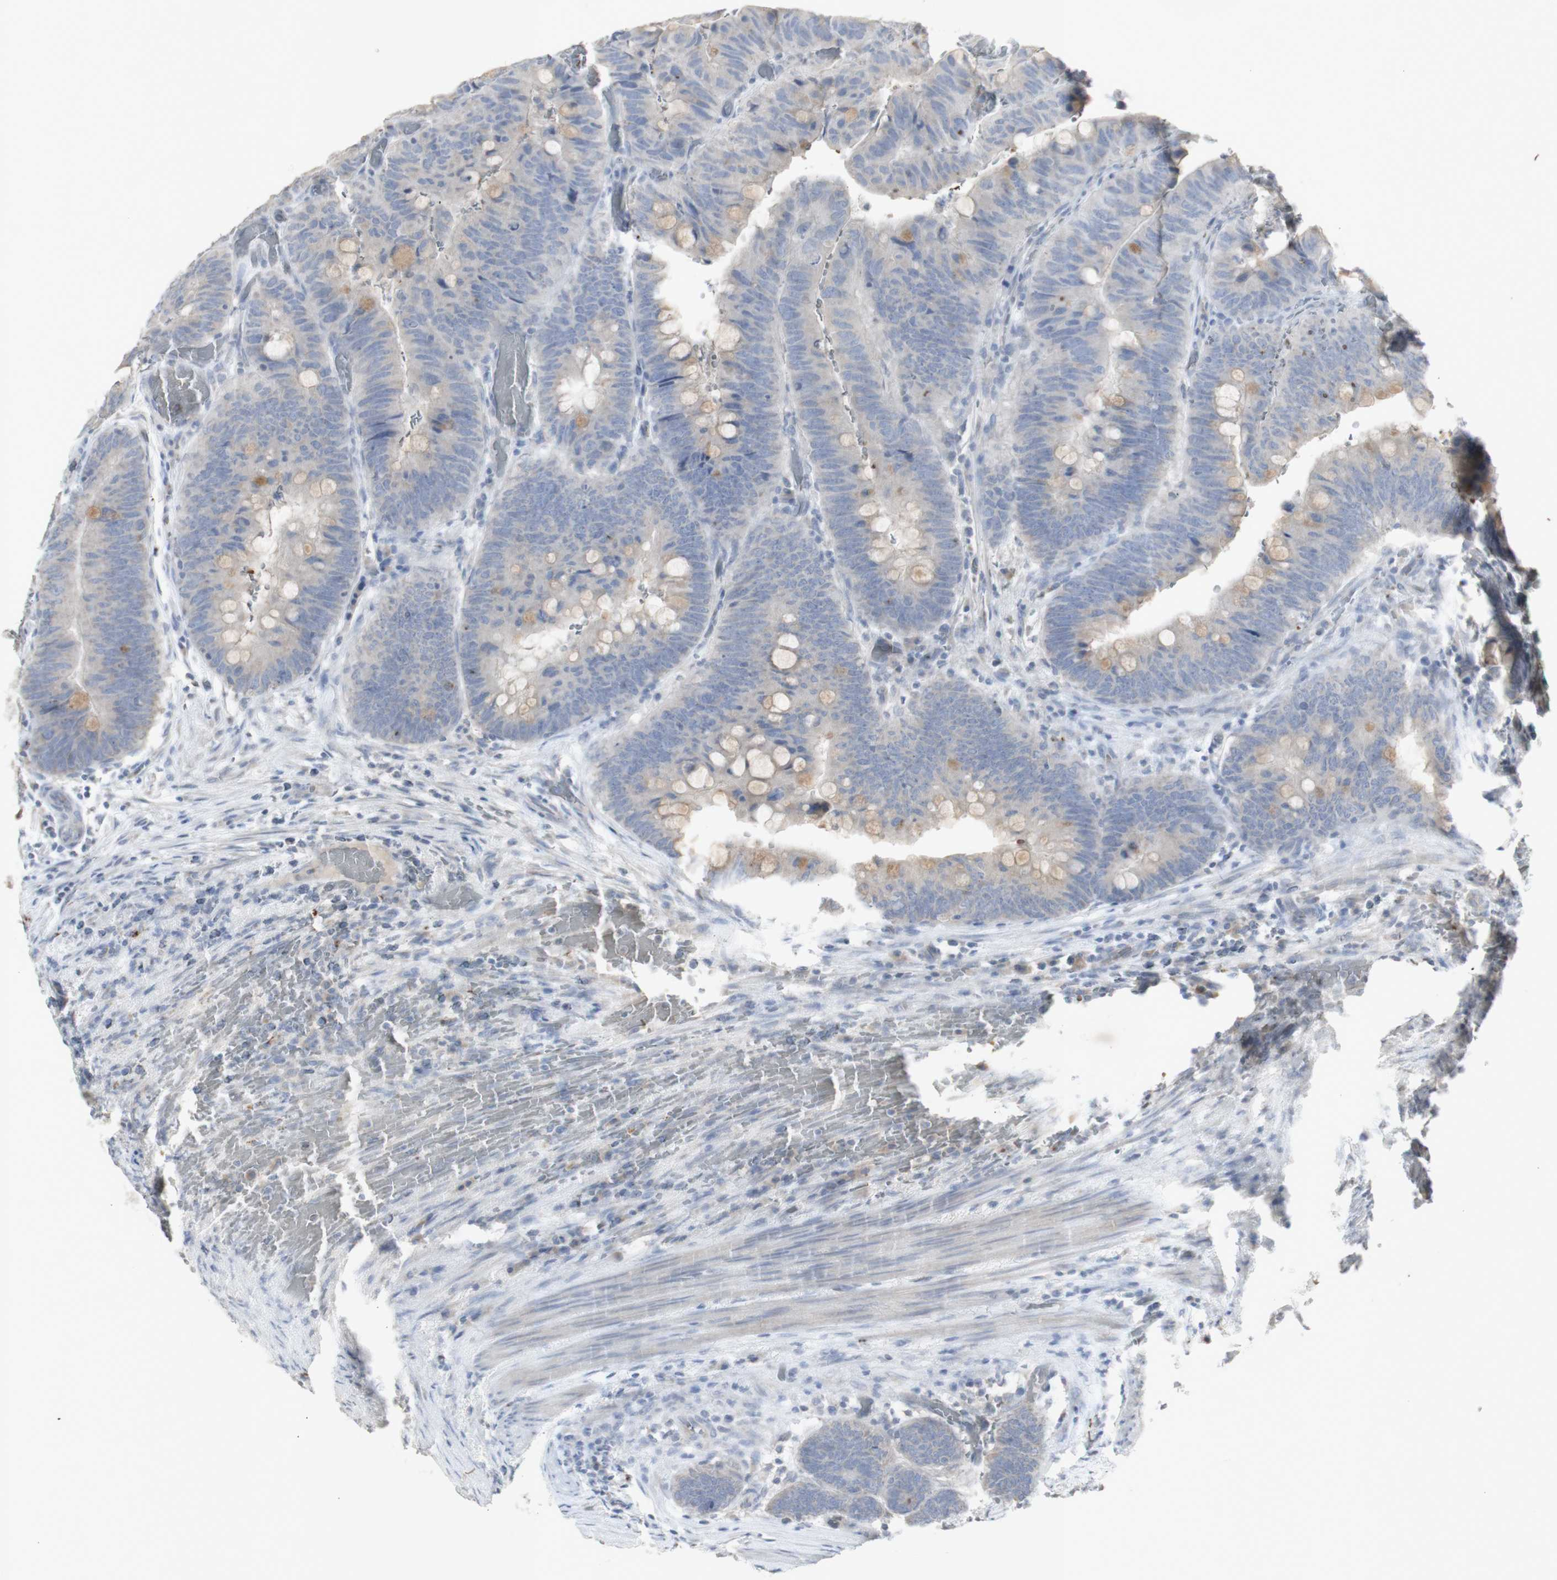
{"staining": {"intensity": "negative", "quantity": "none", "location": "none"}, "tissue": "colorectal cancer", "cell_type": "Tumor cells", "image_type": "cancer", "snomed": [{"axis": "morphology", "description": "Normal tissue, NOS"}, {"axis": "morphology", "description": "Adenocarcinoma, NOS"}, {"axis": "topography", "description": "Rectum"}, {"axis": "topography", "description": "Peripheral nerve tissue"}], "caption": "Immunohistochemistry (IHC) photomicrograph of neoplastic tissue: human colorectal adenocarcinoma stained with DAB shows no significant protein expression in tumor cells. (Brightfield microscopy of DAB IHC at high magnification).", "gene": "INS", "patient": {"sex": "male", "age": 92}}